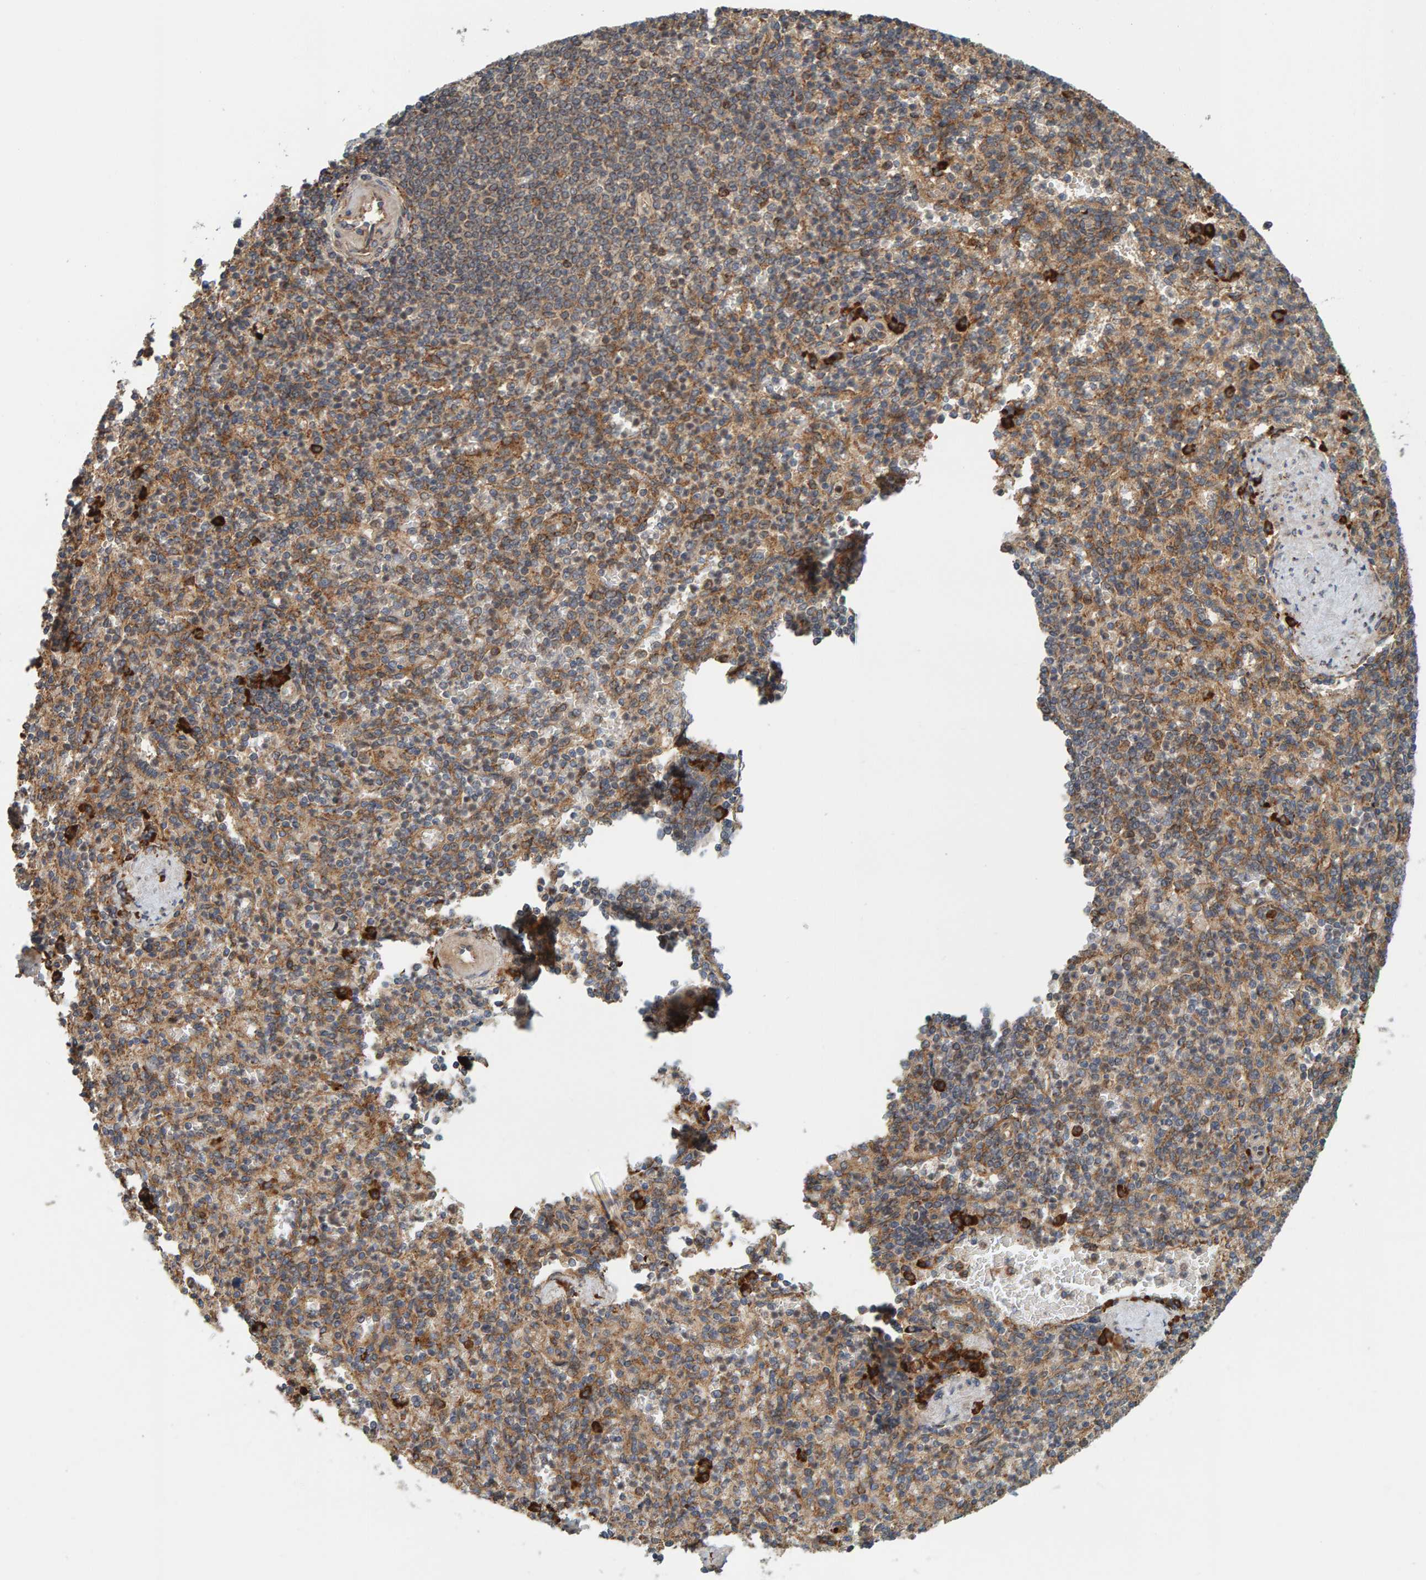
{"staining": {"intensity": "moderate", "quantity": "25%-75%", "location": "cytoplasmic/membranous"}, "tissue": "spleen", "cell_type": "Cells in red pulp", "image_type": "normal", "snomed": [{"axis": "morphology", "description": "Normal tissue, NOS"}, {"axis": "topography", "description": "Spleen"}], "caption": "A micrograph of spleen stained for a protein displays moderate cytoplasmic/membranous brown staining in cells in red pulp.", "gene": "BAIAP2", "patient": {"sex": "female", "age": 74}}